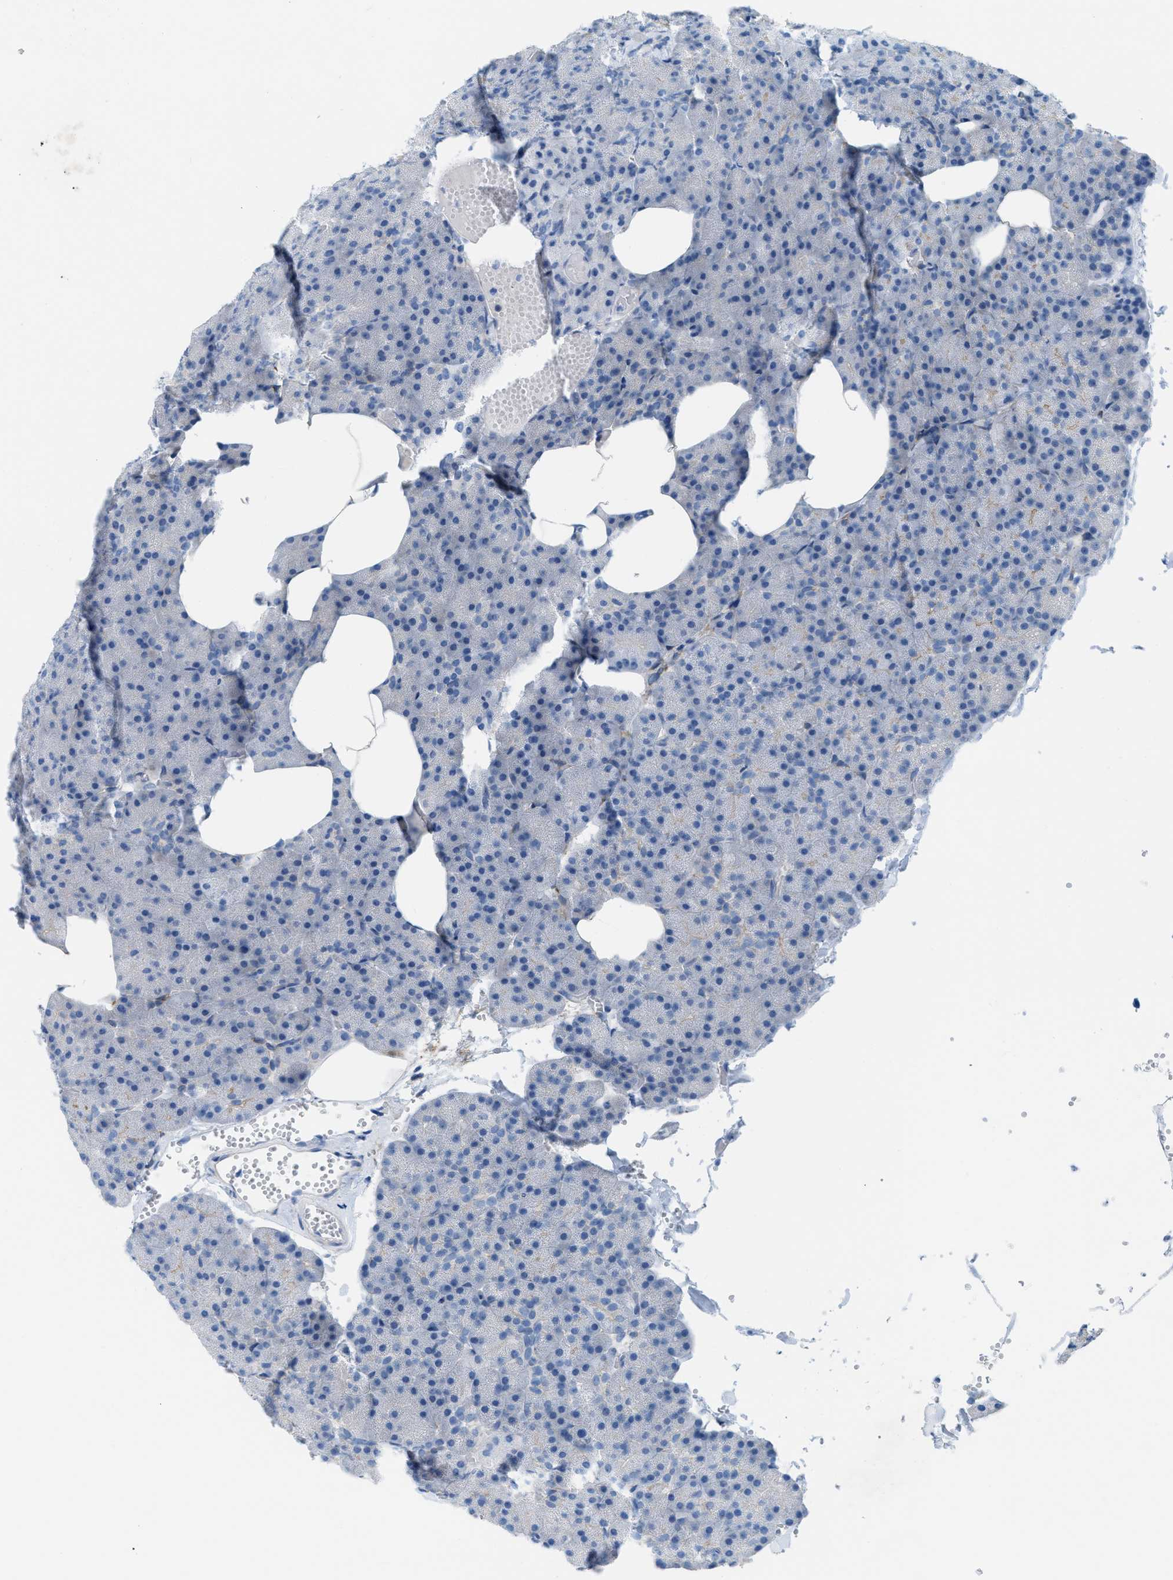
{"staining": {"intensity": "negative", "quantity": "none", "location": "none"}, "tissue": "pancreas", "cell_type": "Exocrine glandular cells", "image_type": "normal", "snomed": [{"axis": "morphology", "description": "Normal tissue, NOS"}, {"axis": "morphology", "description": "Carcinoid, malignant, NOS"}, {"axis": "topography", "description": "Pancreas"}], "caption": "Histopathology image shows no significant protein positivity in exocrine glandular cells of normal pancreas.", "gene": "ASGR1", "patient": {"sex": "female", "age": 35}}